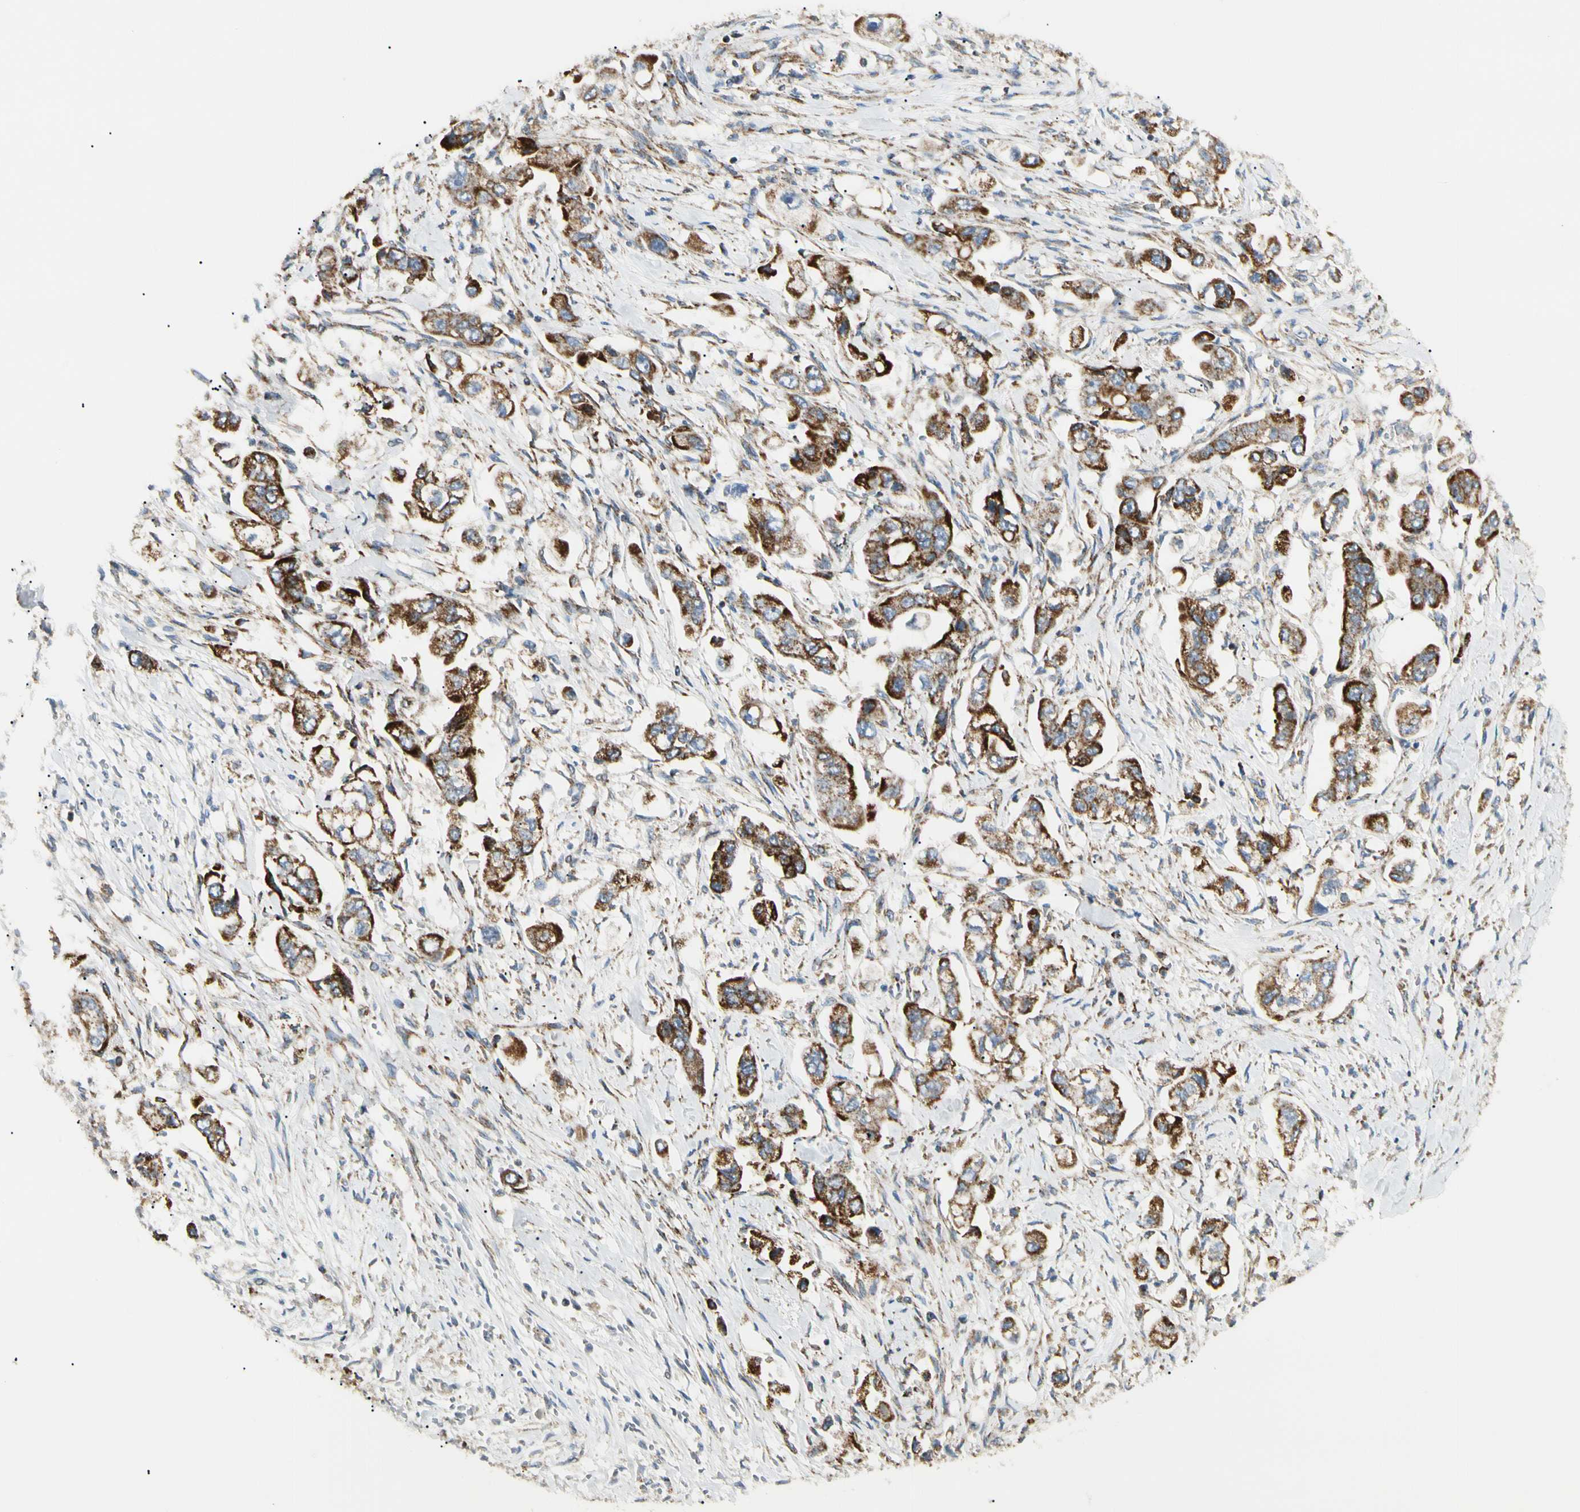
{"staining": {"intensity": "strong", "quantity": ">75%", "location": "cytoplasmic/membranous"}, "tissue": "stomach cancer", "cell_type": "Tumor cells", "image_type": "cancer", "snomed": [{"axis": "morphology", "description": "Adenocarcinoma, NOS"}, {"axis": "topography", "description": "Stomach"}], "caption": "IHC photomicrograph of stomach cancer (adenocarcinoma) stained for a protein (brown), which exhibits high levels of strong cytoplasmic/membranous positivity in approximately >75% of tumor cells.", "gene": "TBC1D10A", "patient": {"sex": "male", "age": 62}}